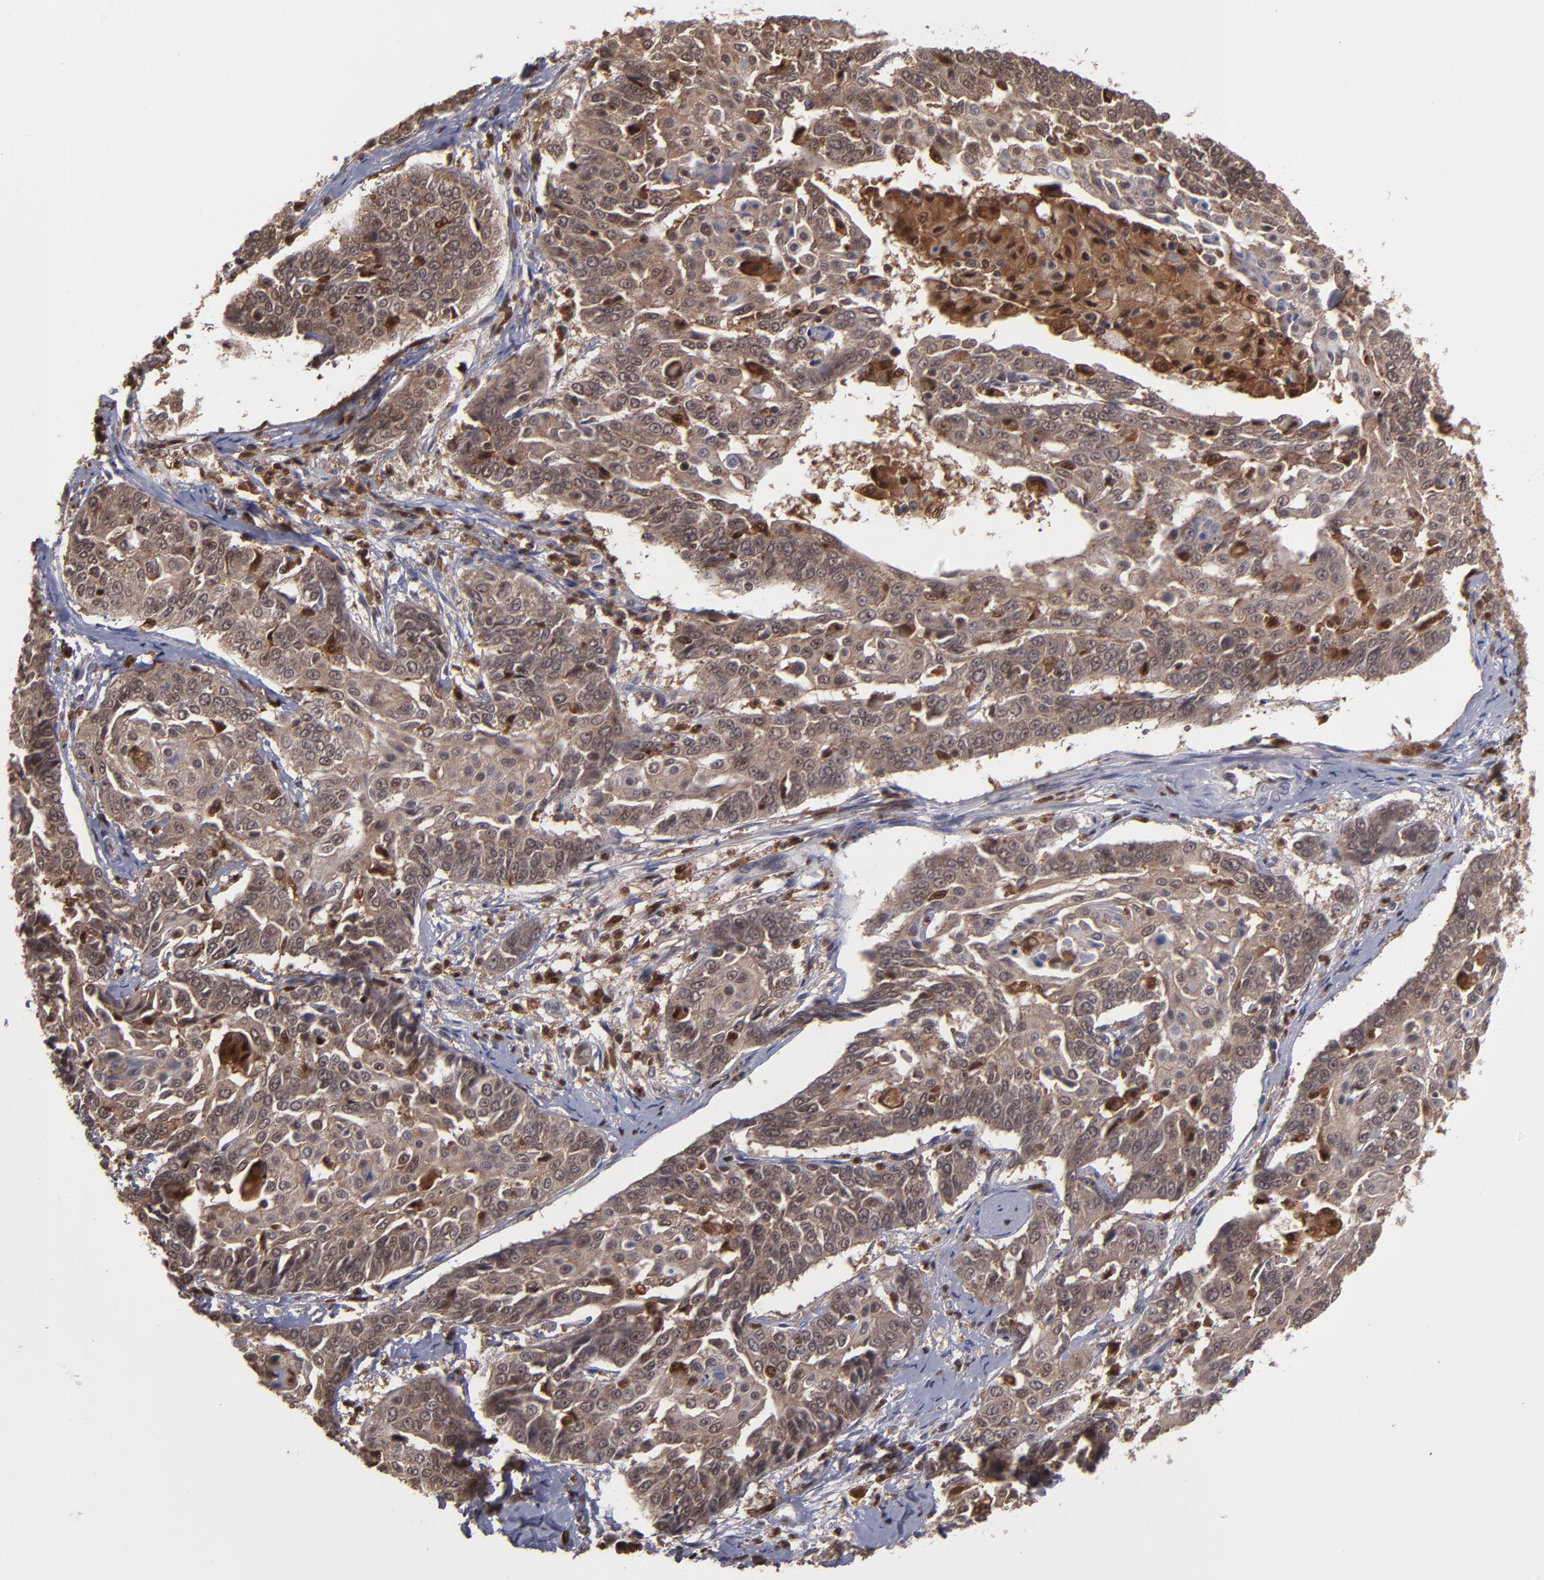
{"staining": {"intensity": "moderate", "quantity": ">75%", "location": "cytoplasmic/membranous,nuclear"}, "tissue": "cervical cancer", "cell_type": "Tumor cells", "image_type": "cancer", "snomed": [{"axis": "morphology", "description": "Squamous cell carcinoma, NOS"}, {"axis": "topography", "description": "Cervix"}], "caption": "Squamous cell carcinoma (cervical) stained with immunohistochemistry (IHC) demonstrates moderate cytoplasmic/membranous and nuclear positivity in about >75% of tumor cells.", "gene": "GRB2", "patient": {"sex": "female", "age": 64}}